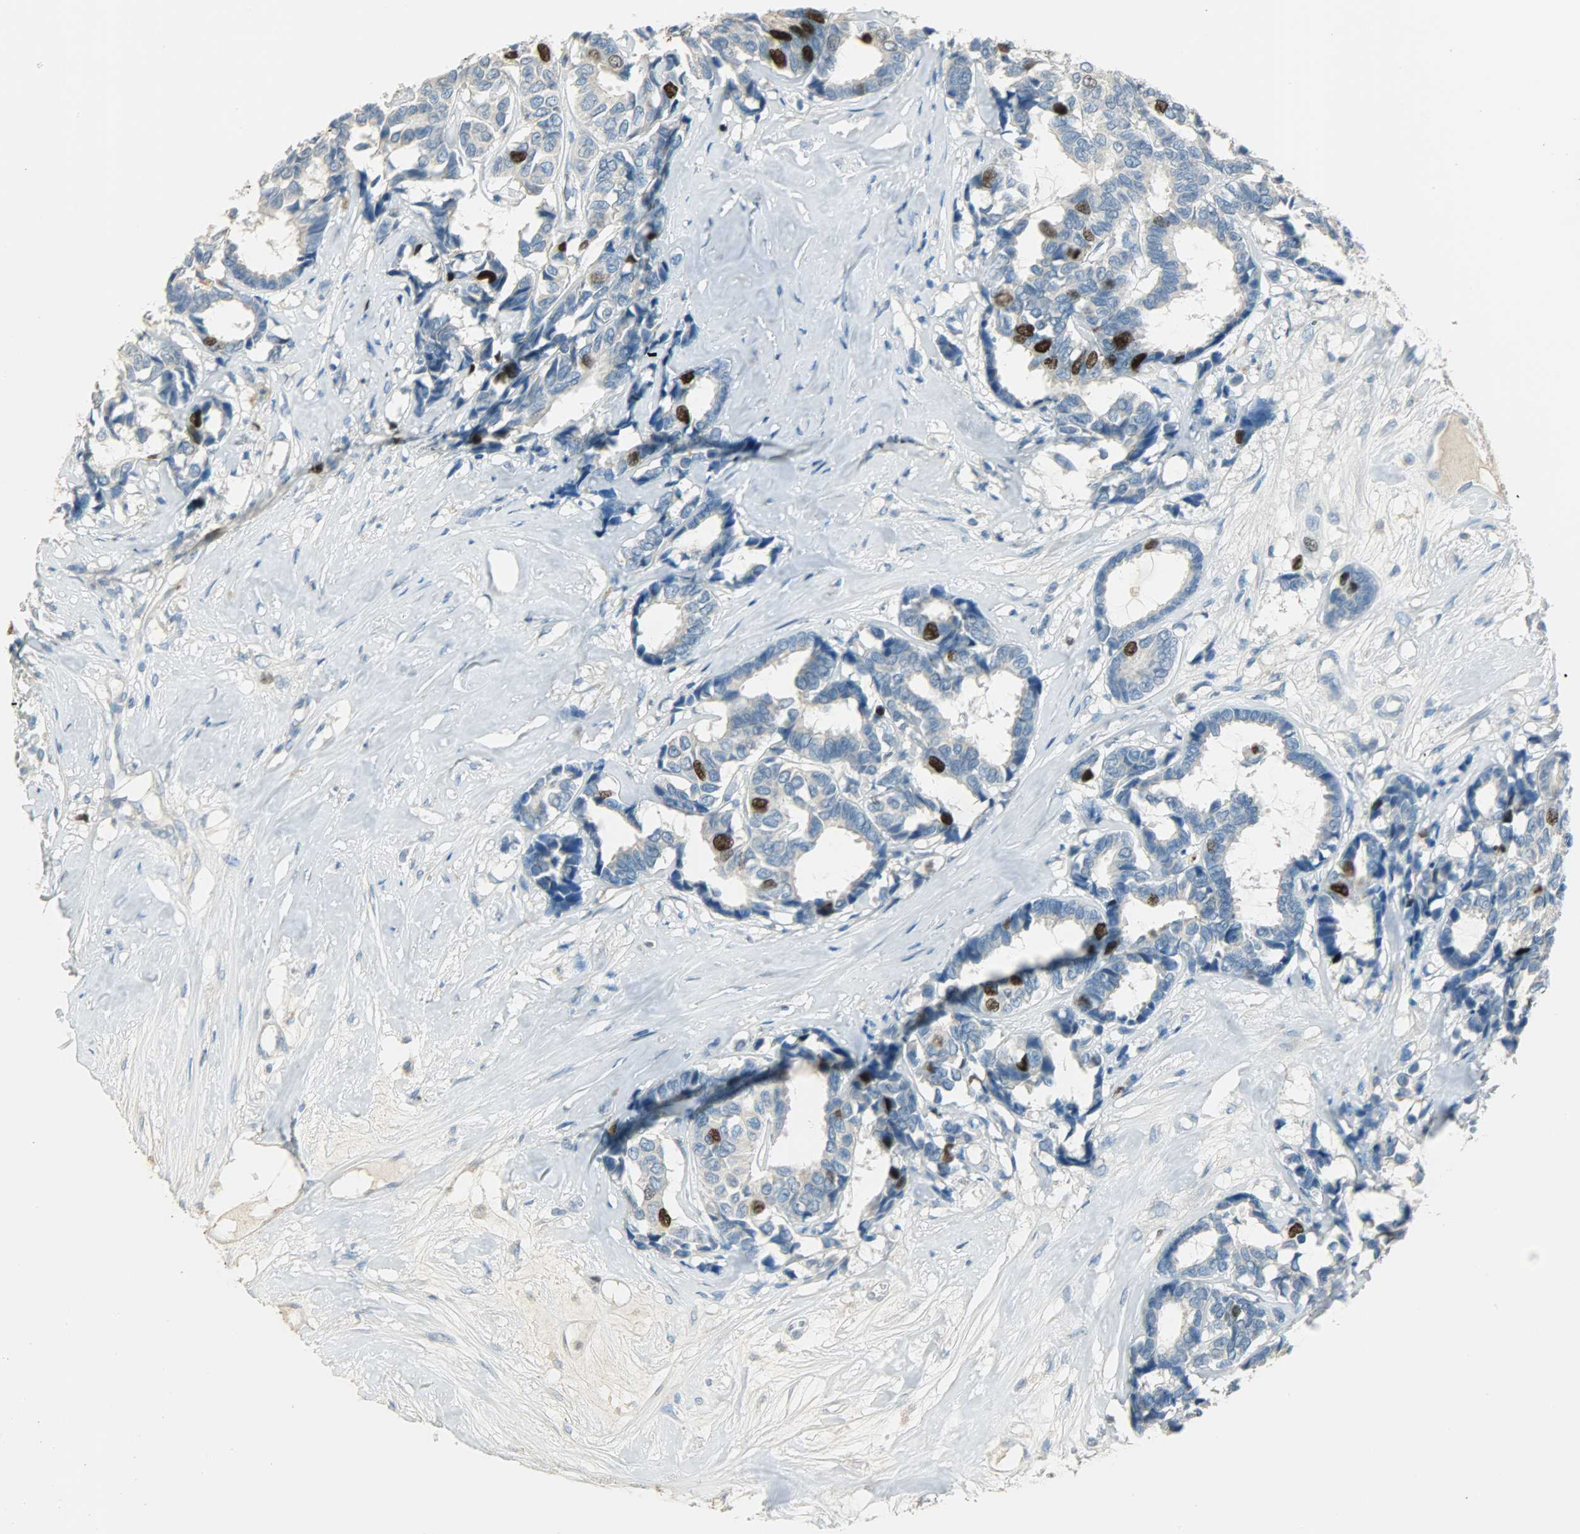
{"staining": {"intensity": "strong", "quantity": "<25%", "location": "nuclear"}, "tissue": "breast cancer", "cell_type": "Tumor cells", "image_type": "cancer", "snomed": [{"axis": "morphology", "description": "Duct carcinoma"}, {"axis": "topography", "description": "Breast"}], "caption": "A histopathology image of invasive ductal carcinoma (breast) stained for a protein reveals strong nuclear brown staining in tumor cells.", "gene": "TPX2", "patient": {"sex": "female", "age": 87}}